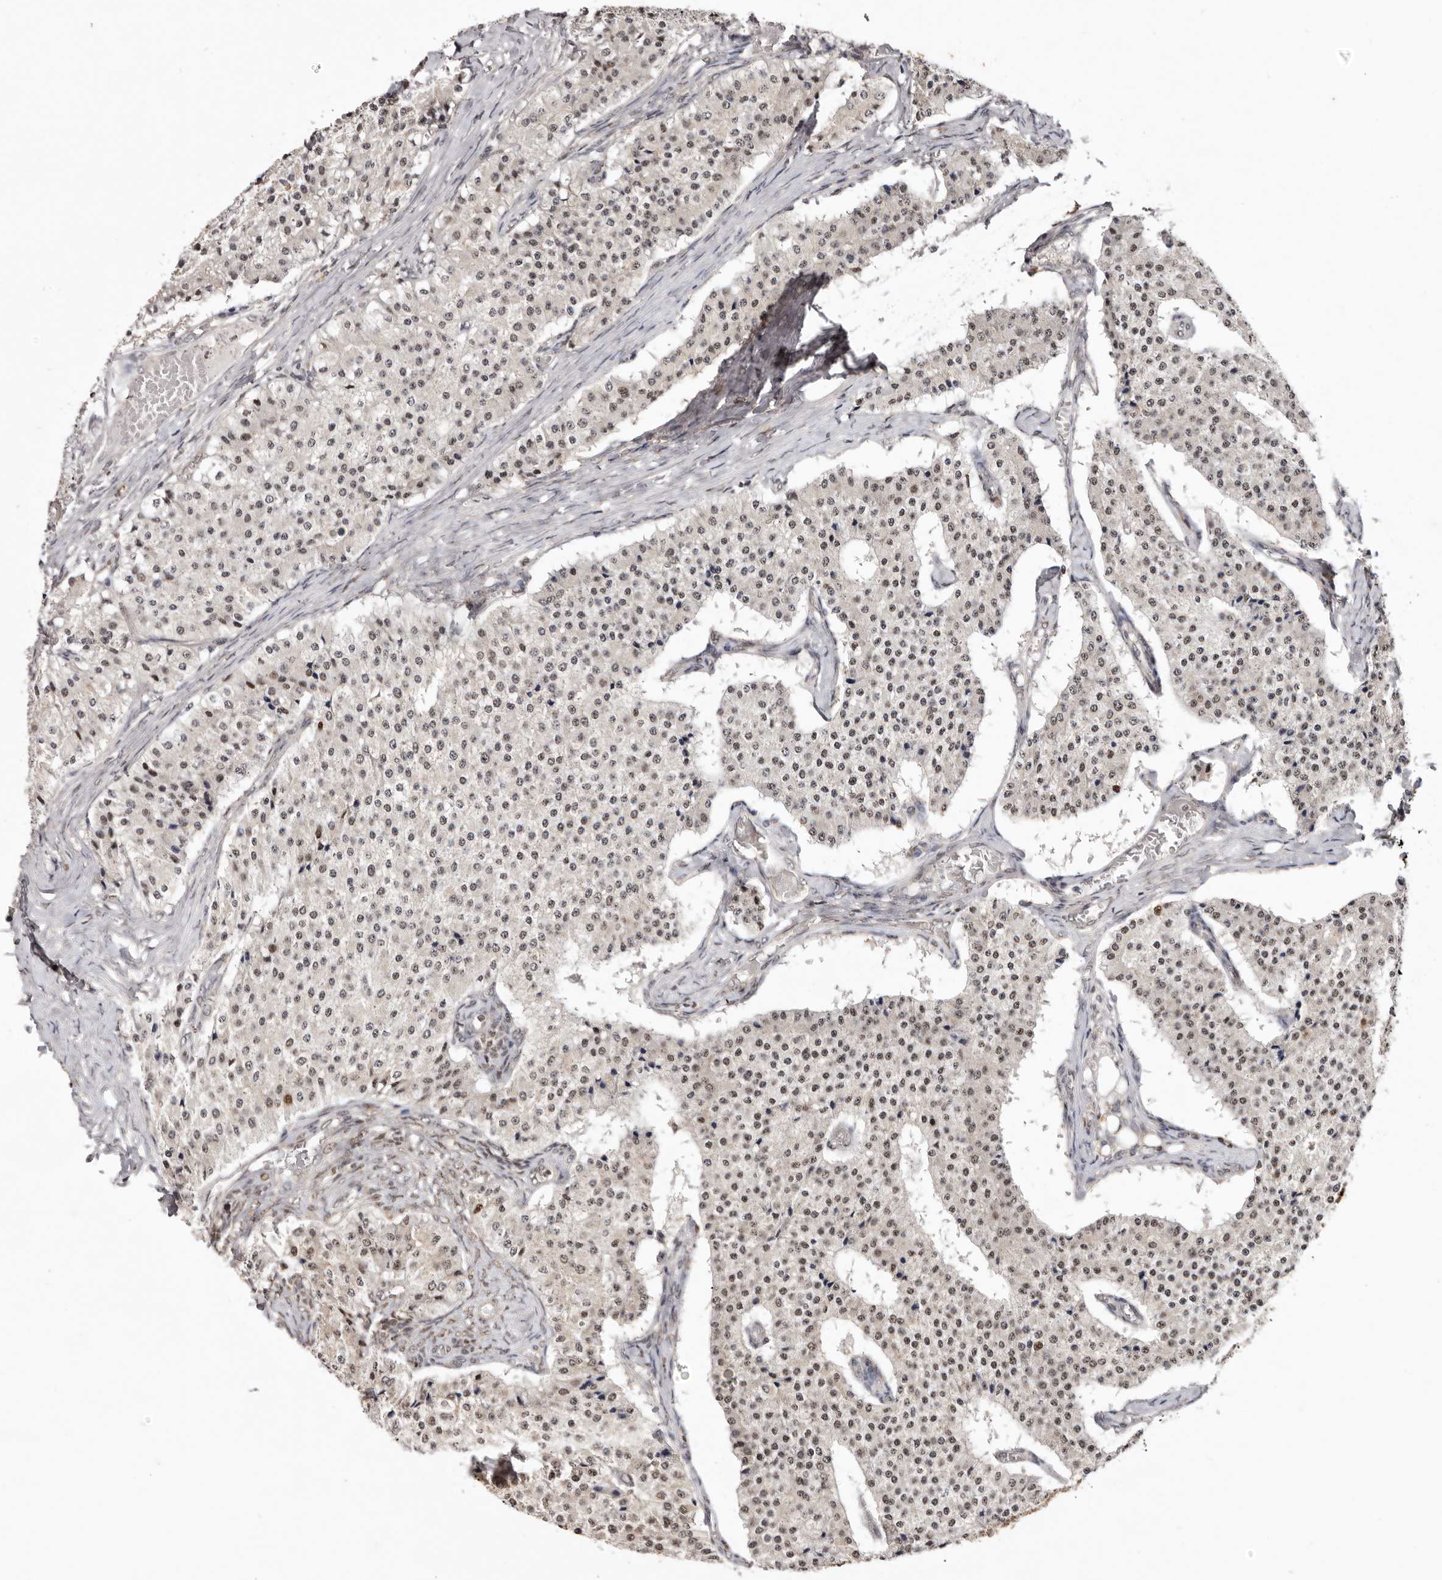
{"staining": {"intensity": "weak", "quantity": ">75%", "location": "nuclear"}, "tissue": "carcinoid", "cell_type": "Tumor cells", "image_type": "cancer", "snomed": [{"axis": "morphology", "description": "Carcinoid, malignant, NOS"}, {"axis": "topography", "description": "Colon"}], "caption": "Weak nuclear protein expression is seen in about >75% of tumor cells in carcinoid.", "gene": "NOTCH1", "patient": {"sex": "female", "age": 52}}